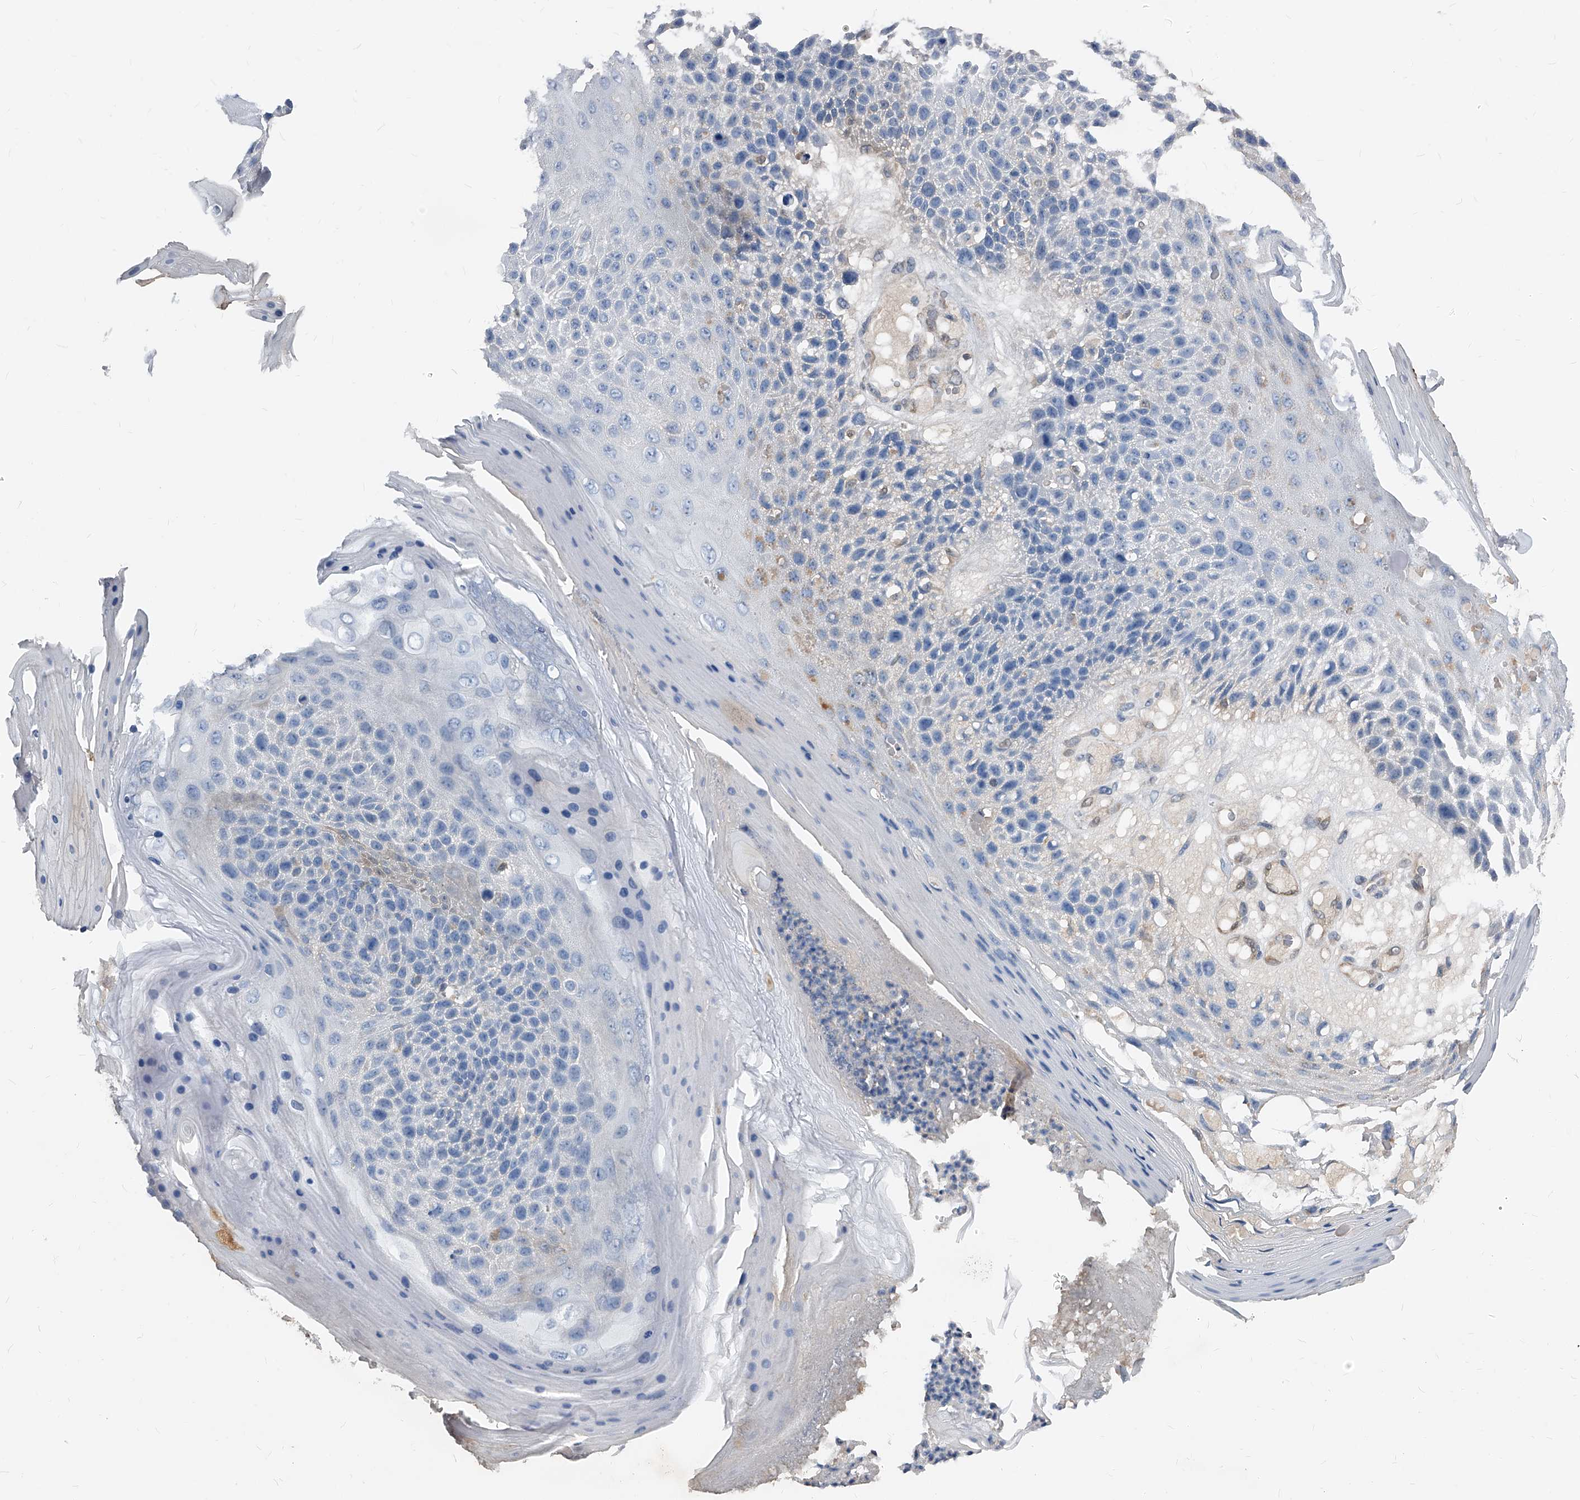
{"staining": {"intensity": "negative", "quantity": "none", "location": "none"}, "tissue": "skin cancer", "cell_type": "Tumor cells", "image_type": "cancer", "snomed": [{"axis": "morphology", "description": "Squamous cell carcinoma, NOS"}, {"axis": "topography", "description": "Skin"}], "caption": "DAB (3,3'-diaminobenzidine) immunohistochemical staining of human squamous cell carcinoma (skin) shows no significant staining in tumor cells.", "gene": "MAP2K6", "patient": {"sex": "female", "age": 88}}